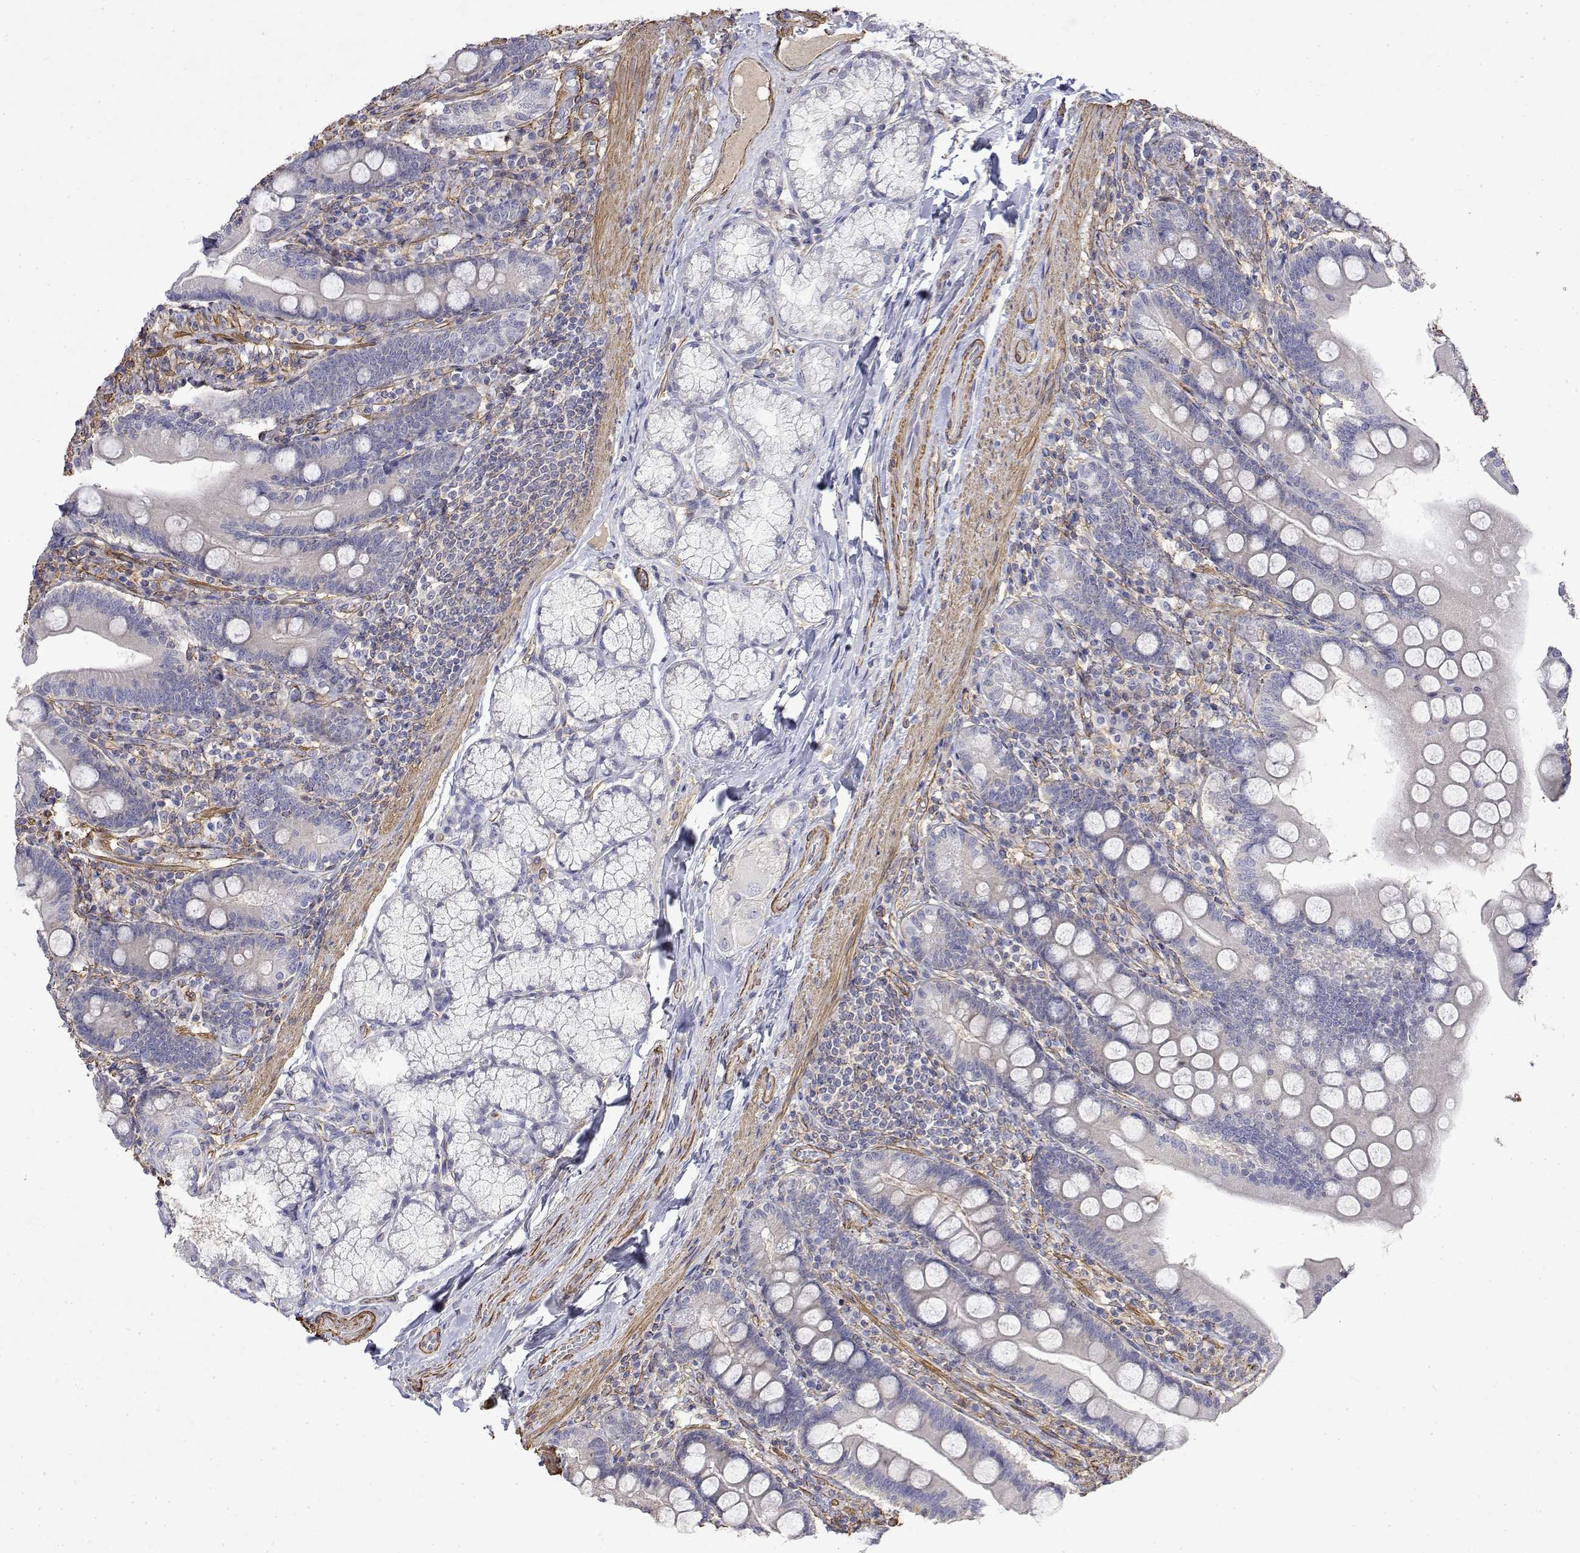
{"staining": {"intensity": "negative", "quantity": "none", "location": "none"}, "tissue": "duodenum", "cell_type": "Glandular cells", "image_type": "normal", "snomed": [{"axis": "morphology", "description": "Normal tissue, NOS"}, {"axis": "topography", "description": "Duodenum"}], "caption": "Immunohistochemistry (IHC) histopathology image of unremarkable duodenum: duodenum stained with DAB displays no significant protein staining in glandular cells. Brightfield microscopy of immunohistochemistry (IHC) stained with DAB (3,3'-diaminobenzidine) (brown) and hematoxylin (blue), captured at high magnification.", "gene": "SOWAHD", "patient": {"sex": "female", "age": 67}}